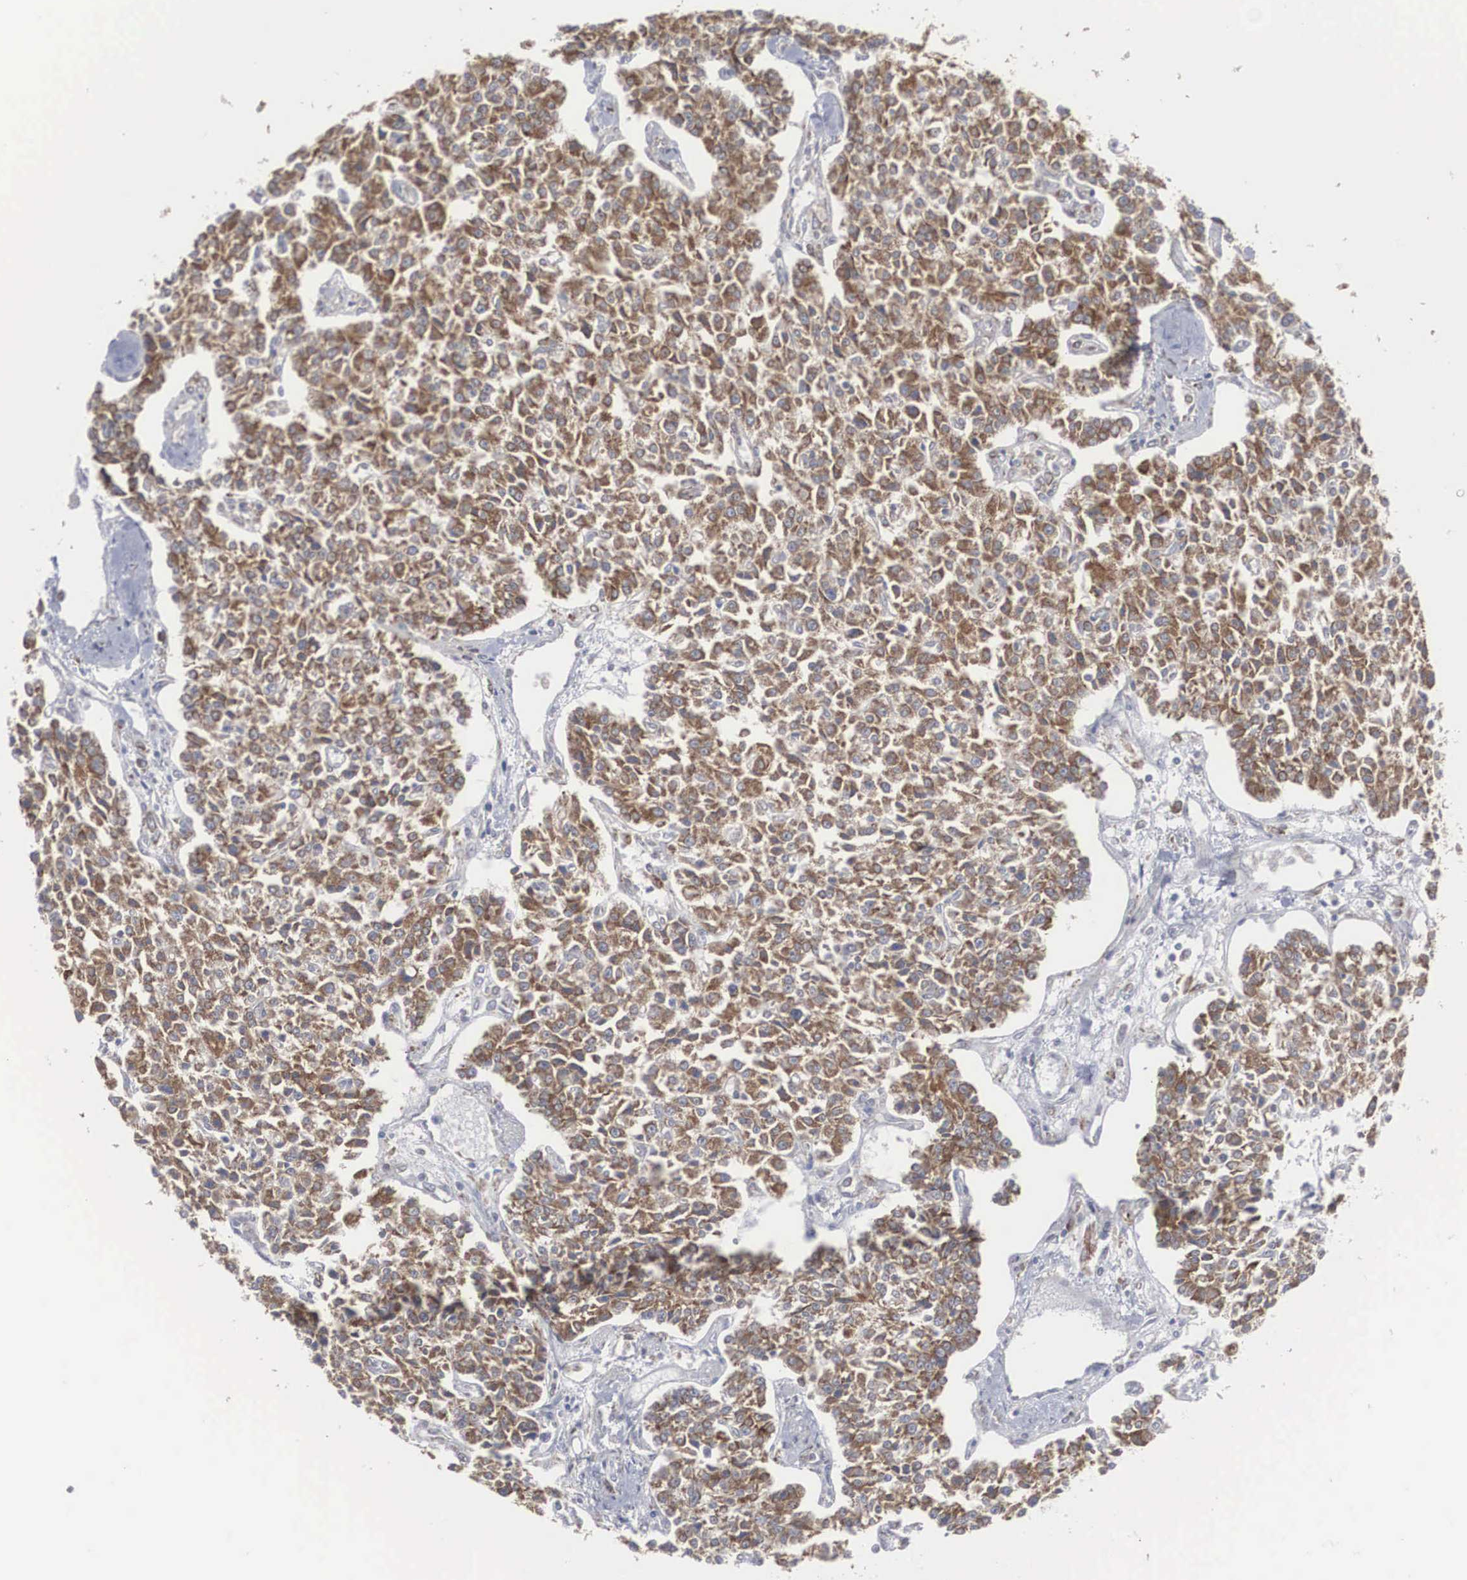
{"staining": {"intensity": "strong", "quantity": ">75%", "location": "cytoplasmic/membranous"}, "tissue": "carcinoid", "cell_type": "Tumor cells", "image_type": "cancer", "snomed": [{"axis": "morphology", "description": "Carcinoid, malignant, NOS"}, {"axis": "topography", "description": "Stomach"}], "caption": "A histopathology image of human carcinoid (malignant) stained for a protein shows strong cytoplasmic/membranous brown staining in tumor cells.", "gene": "MIA2", "patient": {"sex": "female", "age": 76}}